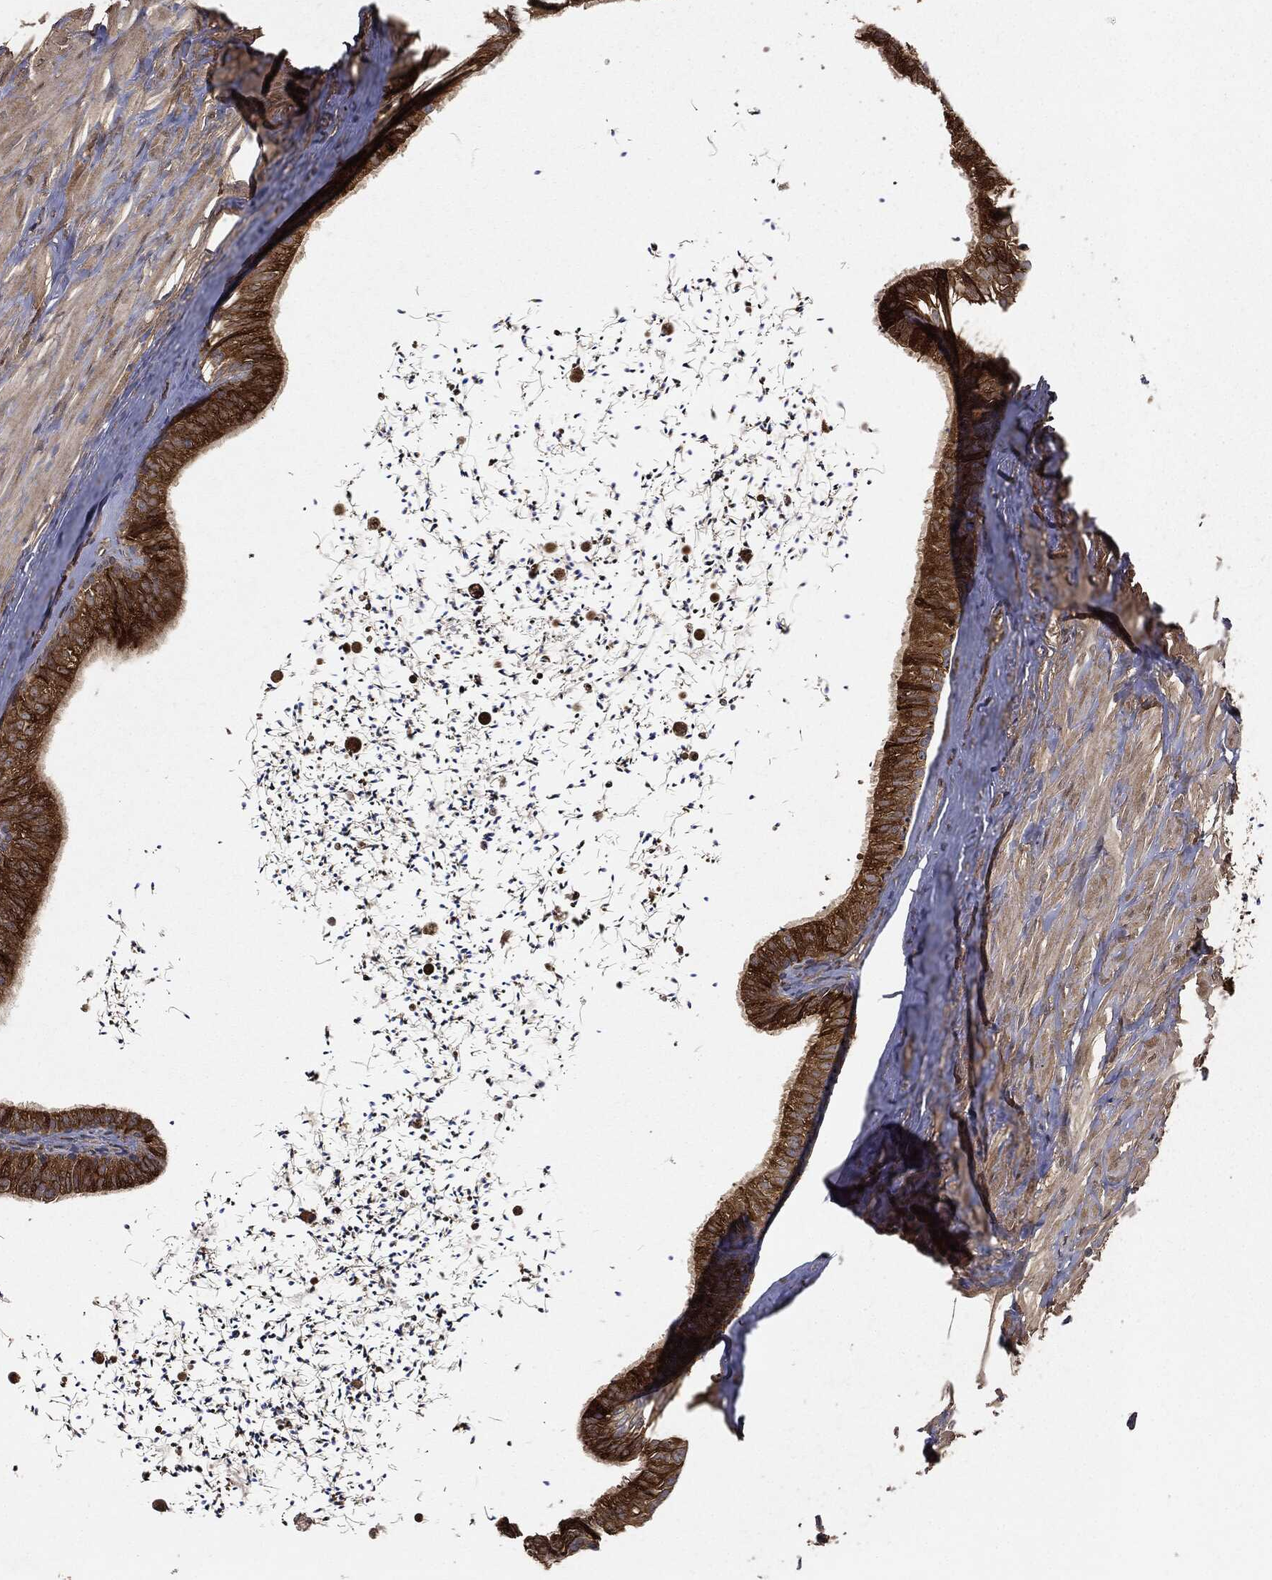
{"staining": {"intensity": "strong", "quantity": ">75%", "location": "cytoplasmic/membranous"}, "tissue": "epididymis", "cell_type": "Glandular cells", "image_type": "normal", "snomed": [{"axis": "morphology", "description": "Normal tissue, NOS"}, {"axis": "topography", "description": "Epididymis"}], "caption": "The histopathology image exhibits staining of normal epididymis, revealing strong cytoplasmic/membranous protein staining (brown color) within glandular cells. (IHC, brightfield microscopy, high magnification).", "gene": "MIER2", "patient": {"sex": "male", "age": 32}}